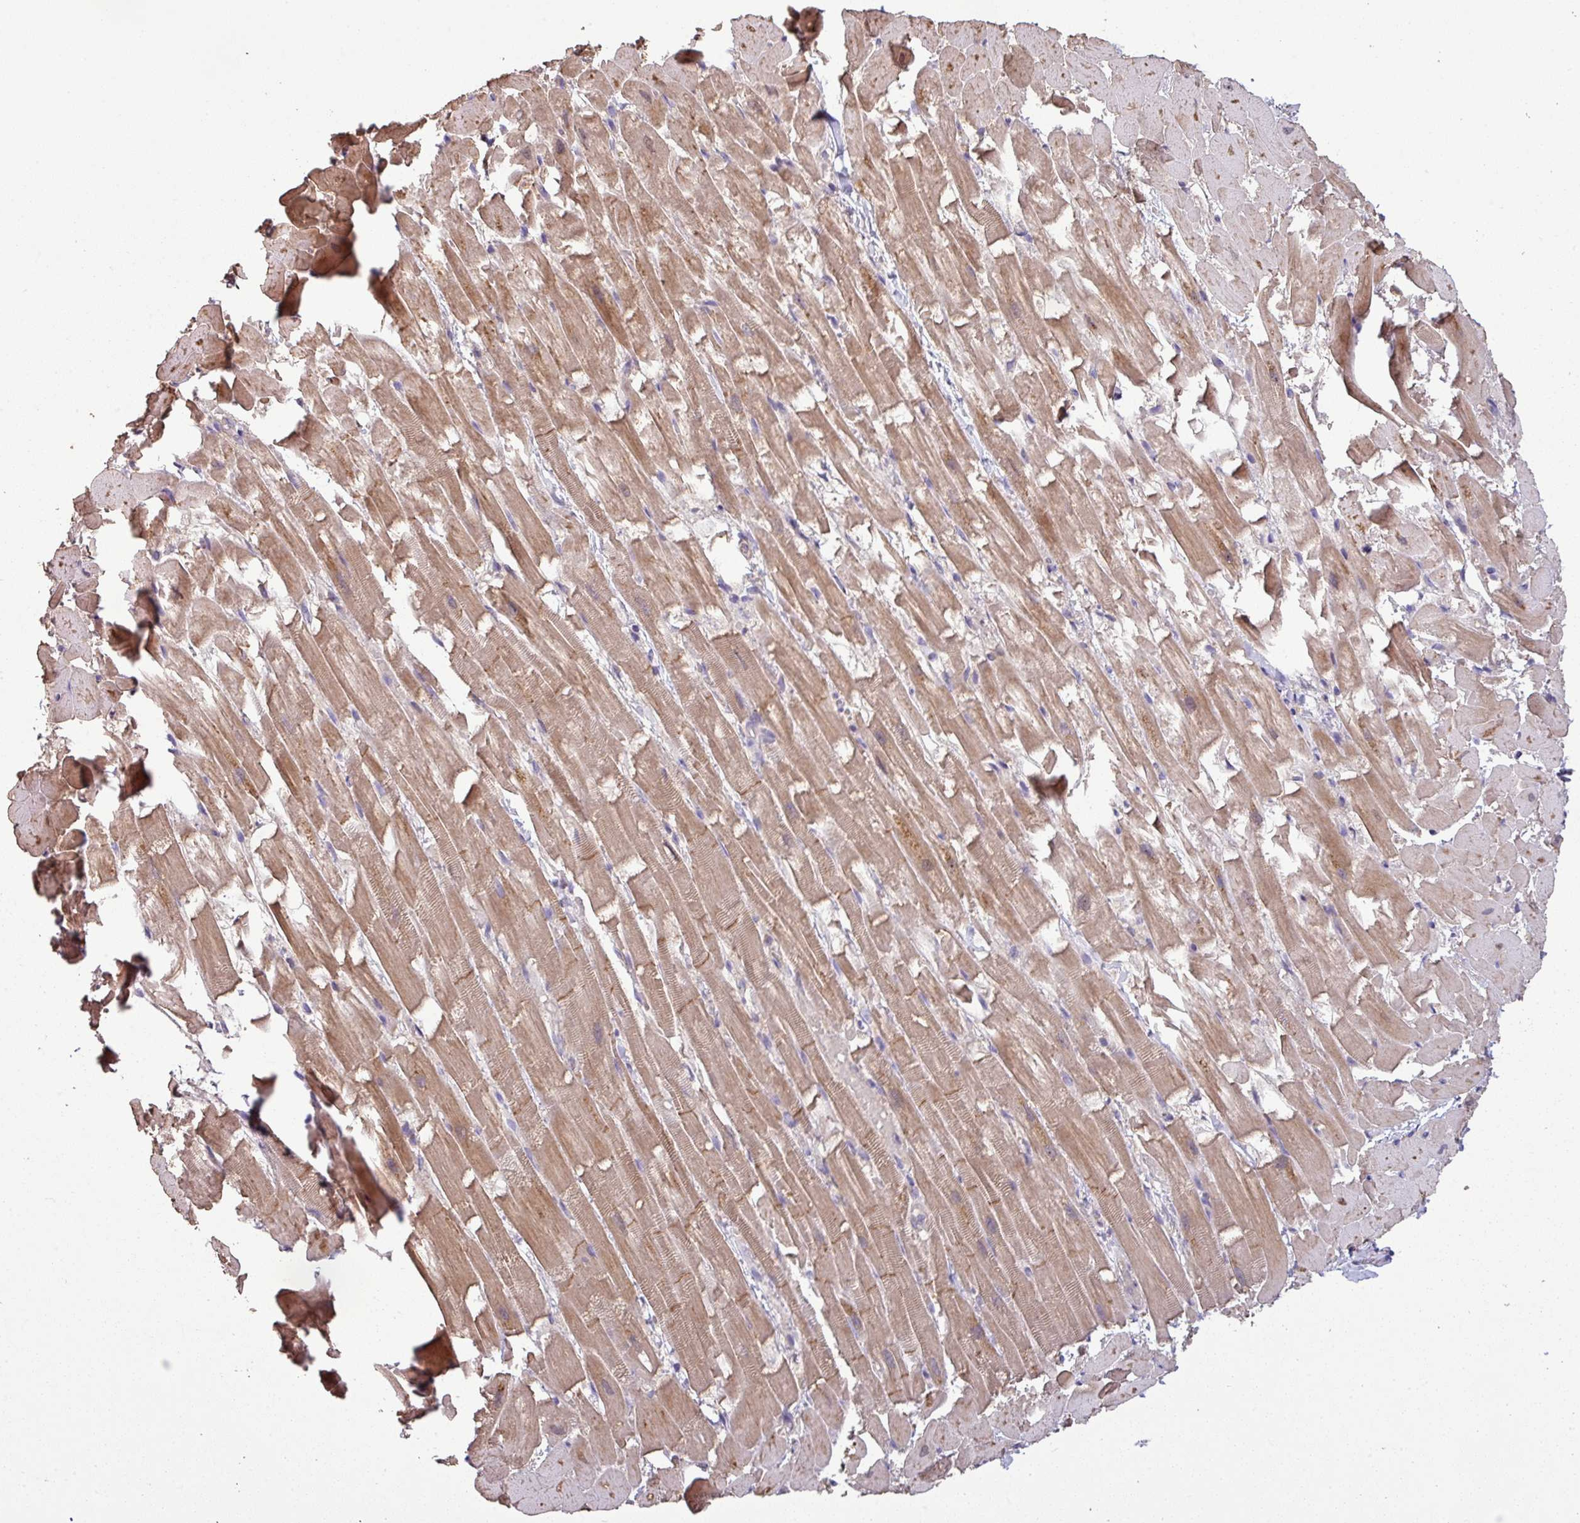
{"staining": {"intensity": "moderate", "quantity": ">75%", "location": "cytoplasmic/membranous"}, "tissue": "heart muscle", "cell_type": "Cardiomyocytes", "image_type": "normal", "snomed": [{"axis": "morphology", "description": "Normal tissue, NOS"}, {"axis": "topography", "description": "Heart"}], "caption": "Moderate cytoplasmic/membranous staining for a protein is seen in approximately >75% of cardiomyocytes of normal heart muscle using immunohistochemistry.", "gene": "ISLR", "patient": {"sex": "male", "age": 37}}